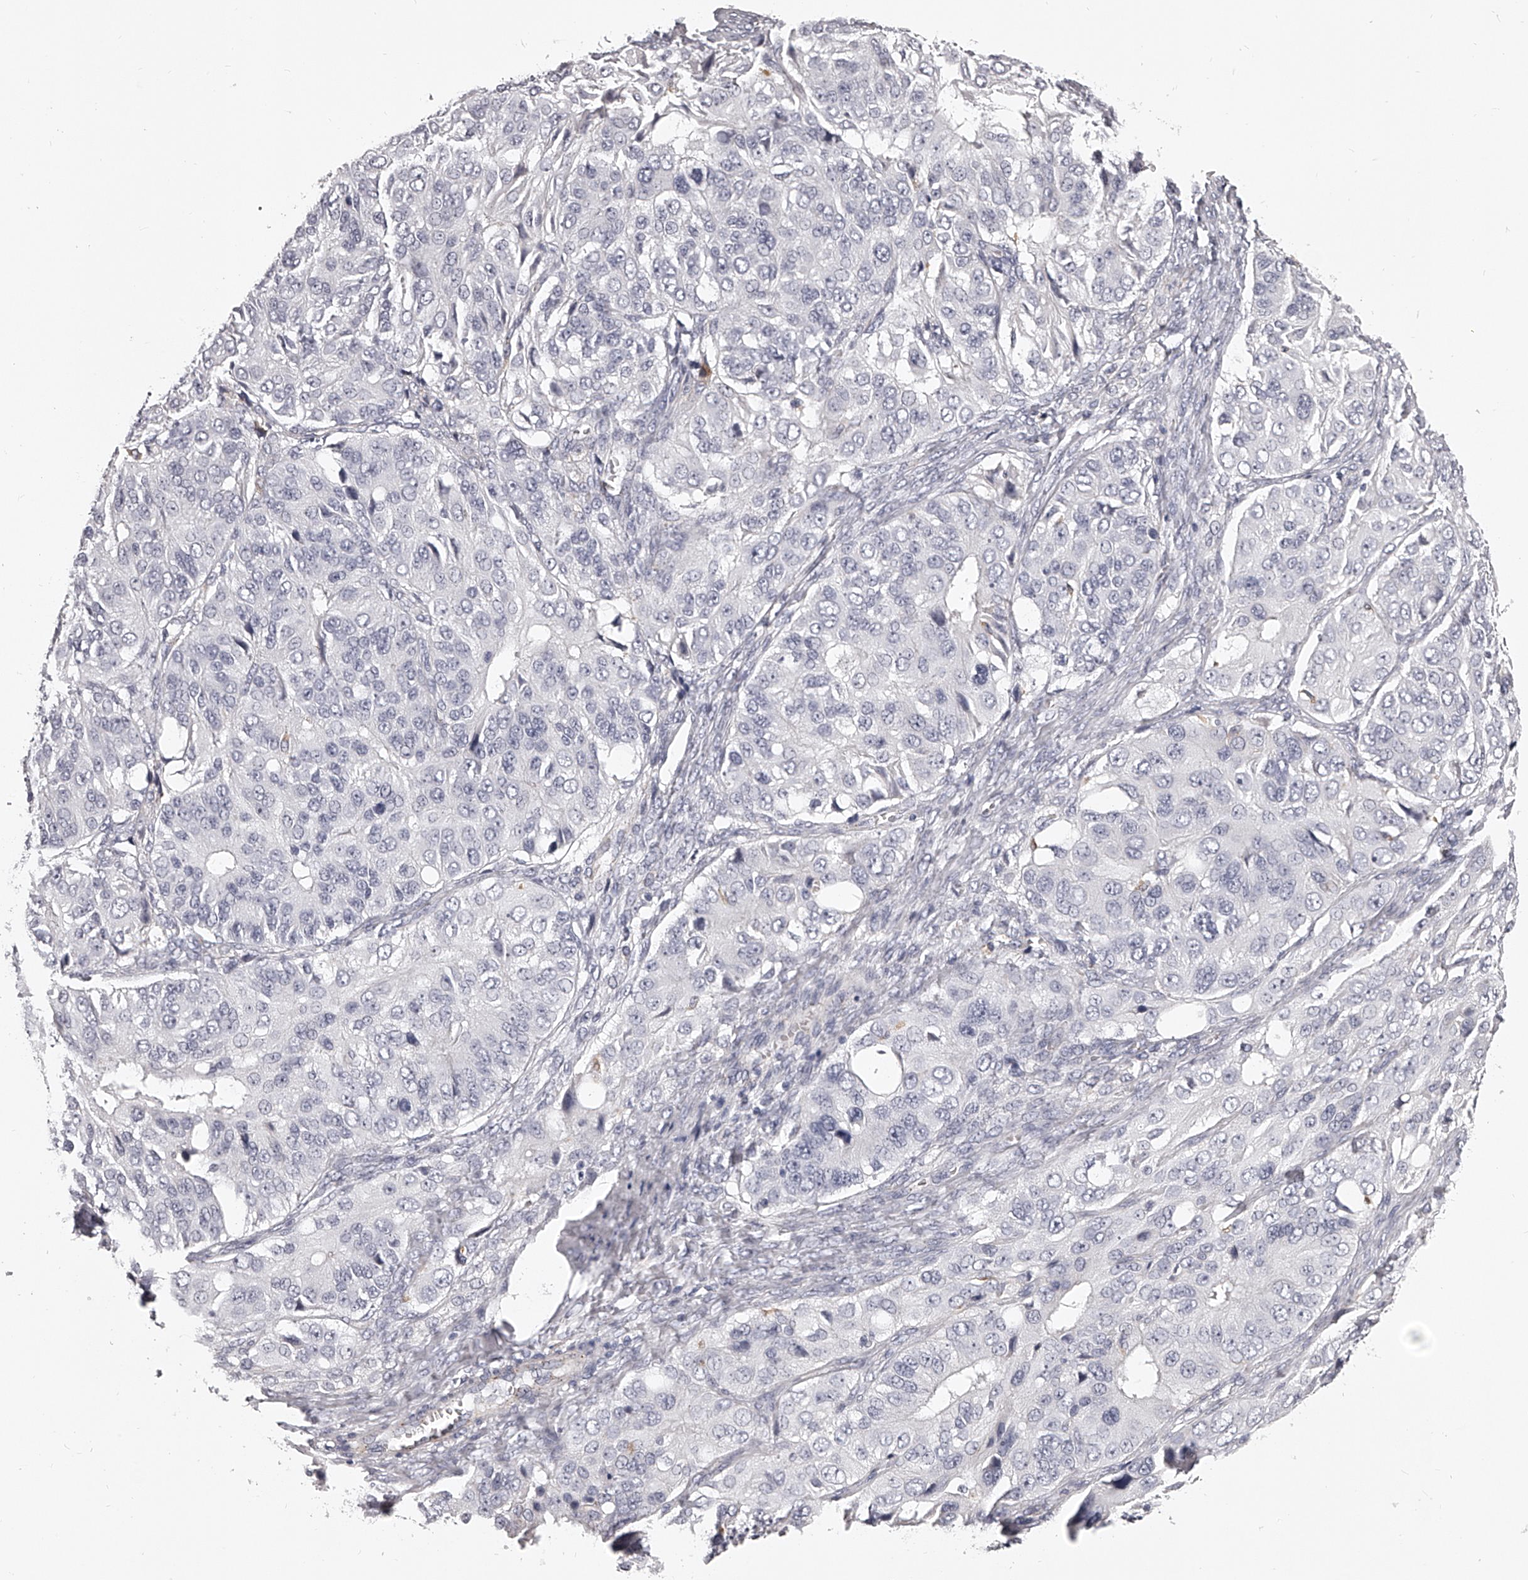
{"staining": {"intensity": "negative", "quantity": "none", "location": "none"}, "tissue": "ovarian cancer", "cell_type": "Tumor cells", "image_type": "cancer", "snomed": [{"axis": "morphology", "description": "Carcinoma, endometroid"}, {"axis": "topography", "description": "Ovary"}], "caption": "There is no significant staining in tumor cells of endometroid carcinoma (ovarian).", "gene": "DMRT1", "patient": {"sex": "female", "age": 51}}